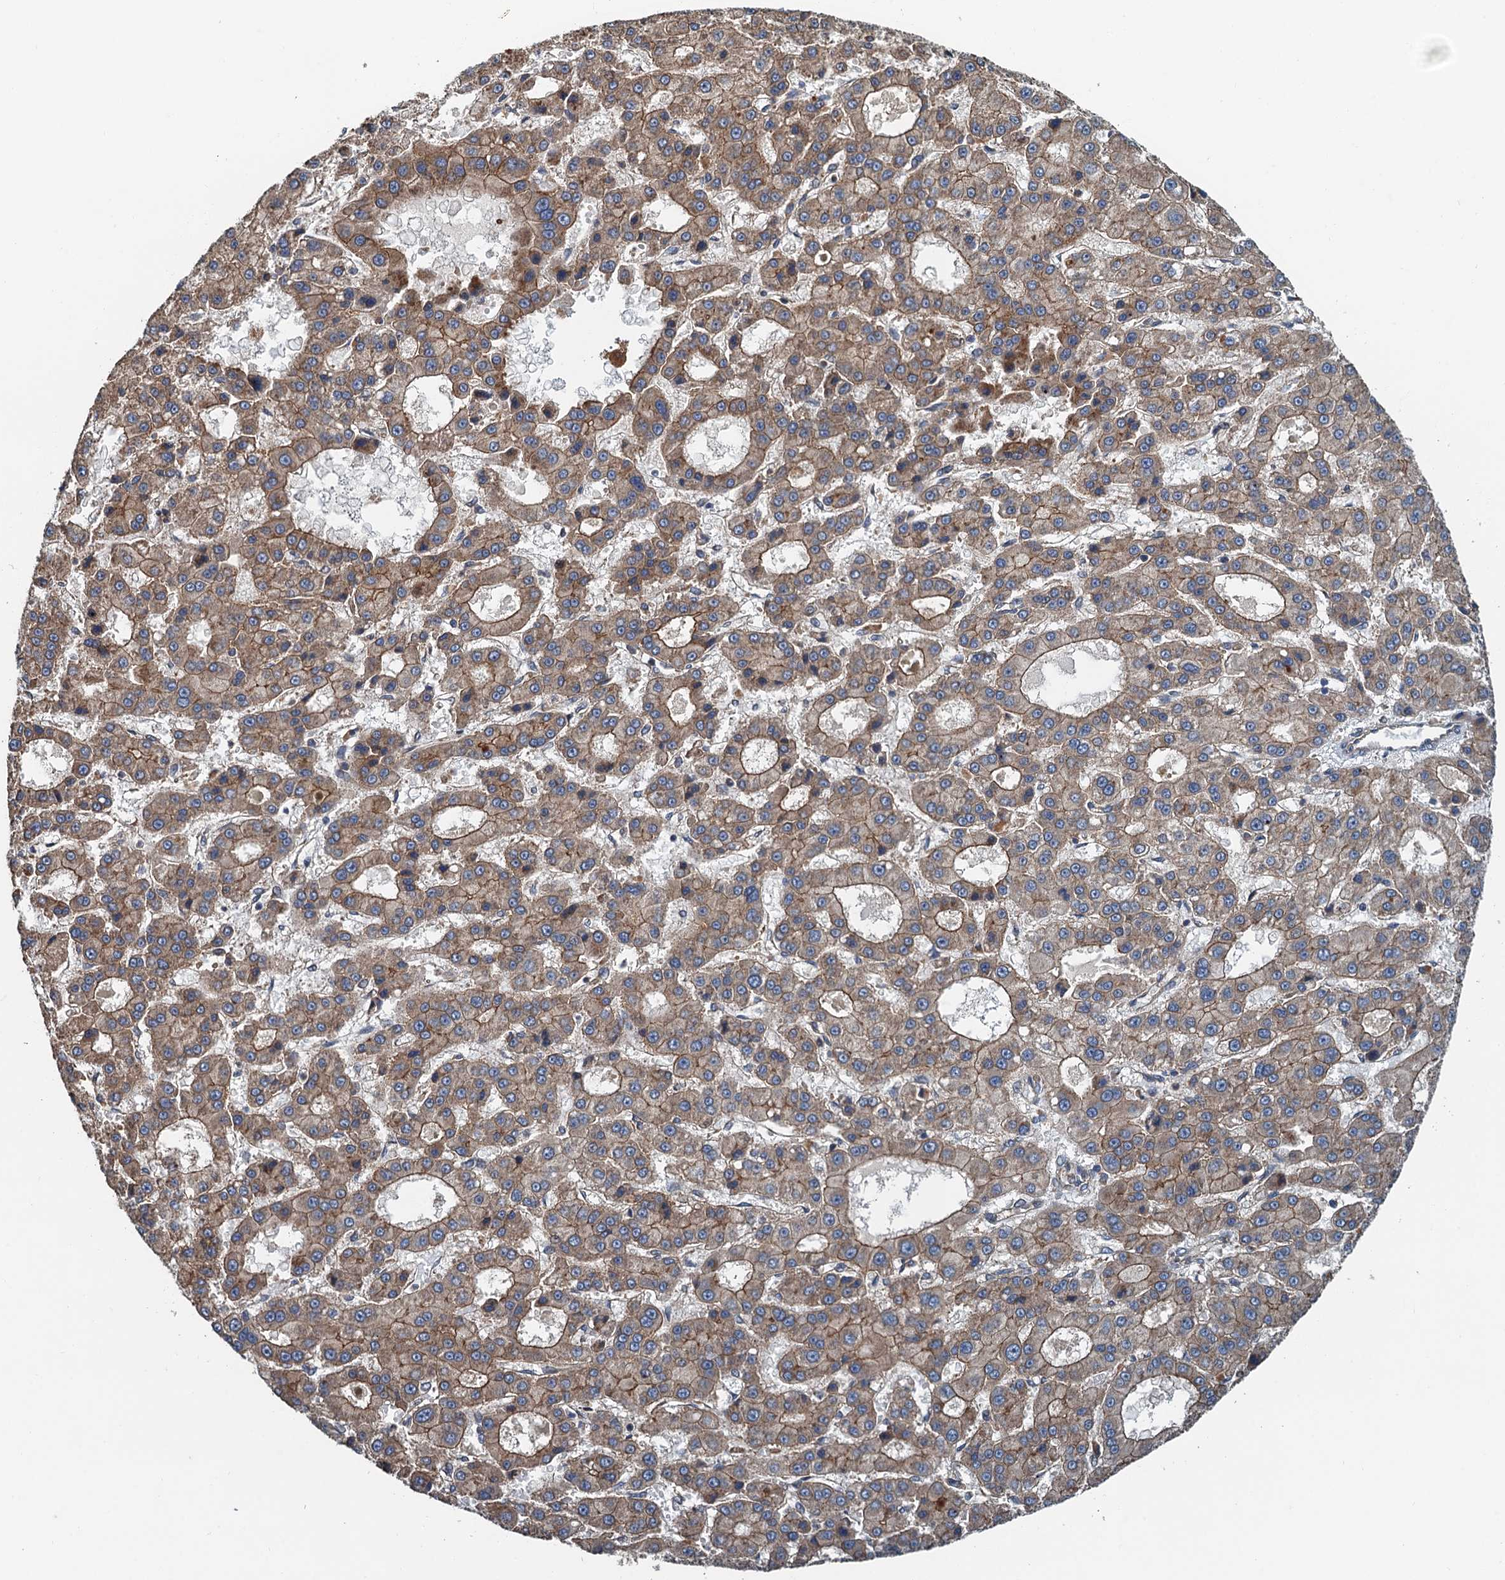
{"staining": {"intensity": "moderate", "quantity": ">75%", "location": "cytoplasmic/membranous"}, "tissue": "liver cancer", "cell_type": "Tumor cells", "image_type": "cancer", "snomed": [{"axis": "morphology", "description": "Carcinoma, Hepatocellular, NOS"}, {"axis": "topography", "description": "Liver"}], "caption": "Immunohistochemical staining of human hepatocellular carcinoma (liver) displays medium levels of moderate cytoplasmic/membranous protein expression in approximately >75% of tumor cells. (IHC, brightfield microscopy, high magnification).", "gene": "COG3", "patient": {"sex": "male", "age": 70}}